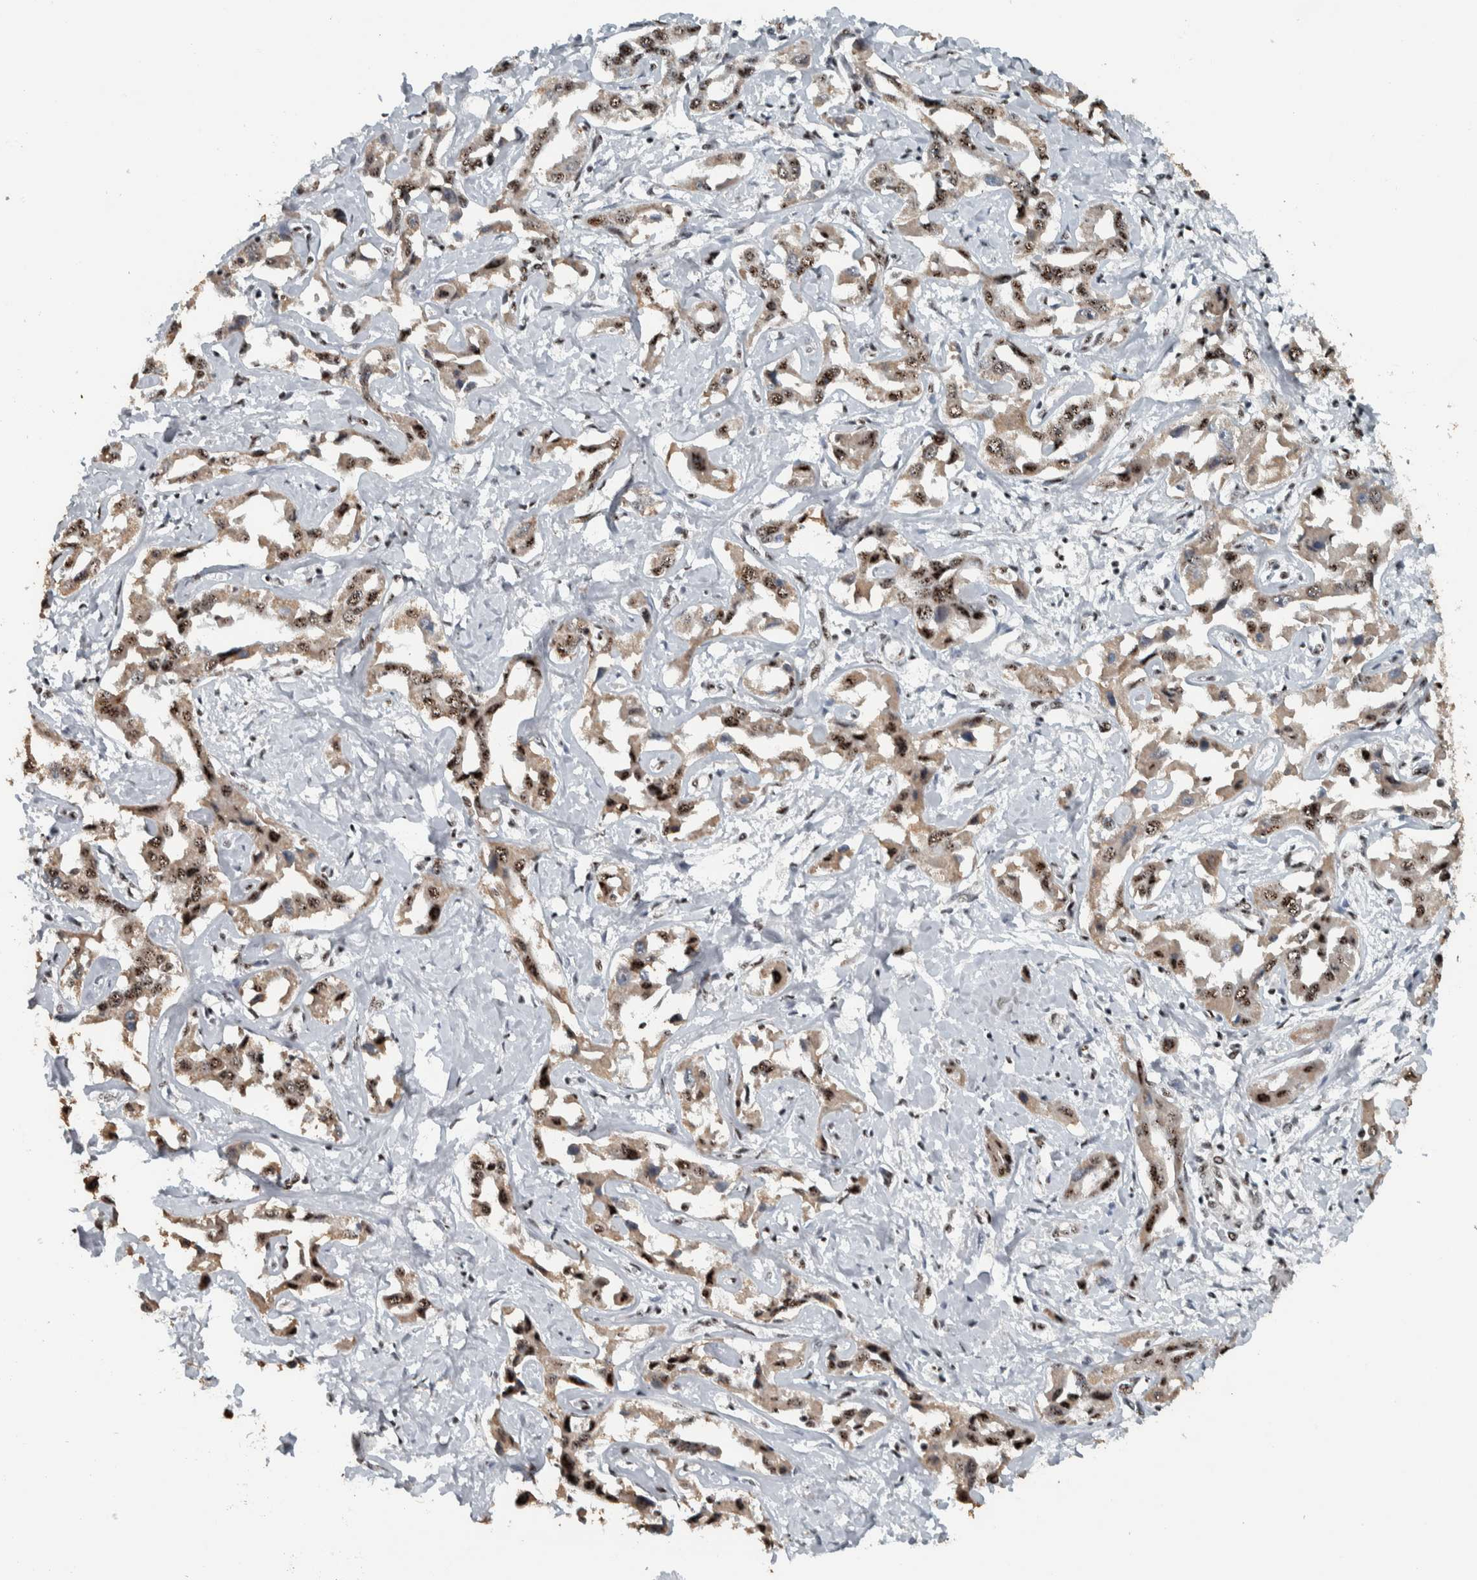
{"staining": {"intensity": "moderate", "quantity": ">75%", "location": "nuclear"}, "tissue": "liver cancer", "cell_type": "Tumor cells", "image_type": "cancer", "snomed": [{"axis": "morphology", "description": "Cholangiocarcinoma"}, {"axis": "topography", "description": "Liver"}], "caption": "High-power microscopy captured an immunohistochemistry histopathology image of liver cholangiocarcinoma, revealing moderate nuclear positivity in about >75% of tumor cells.", "gene": "SON", "patient": {"sex": "male", "age": 59}}